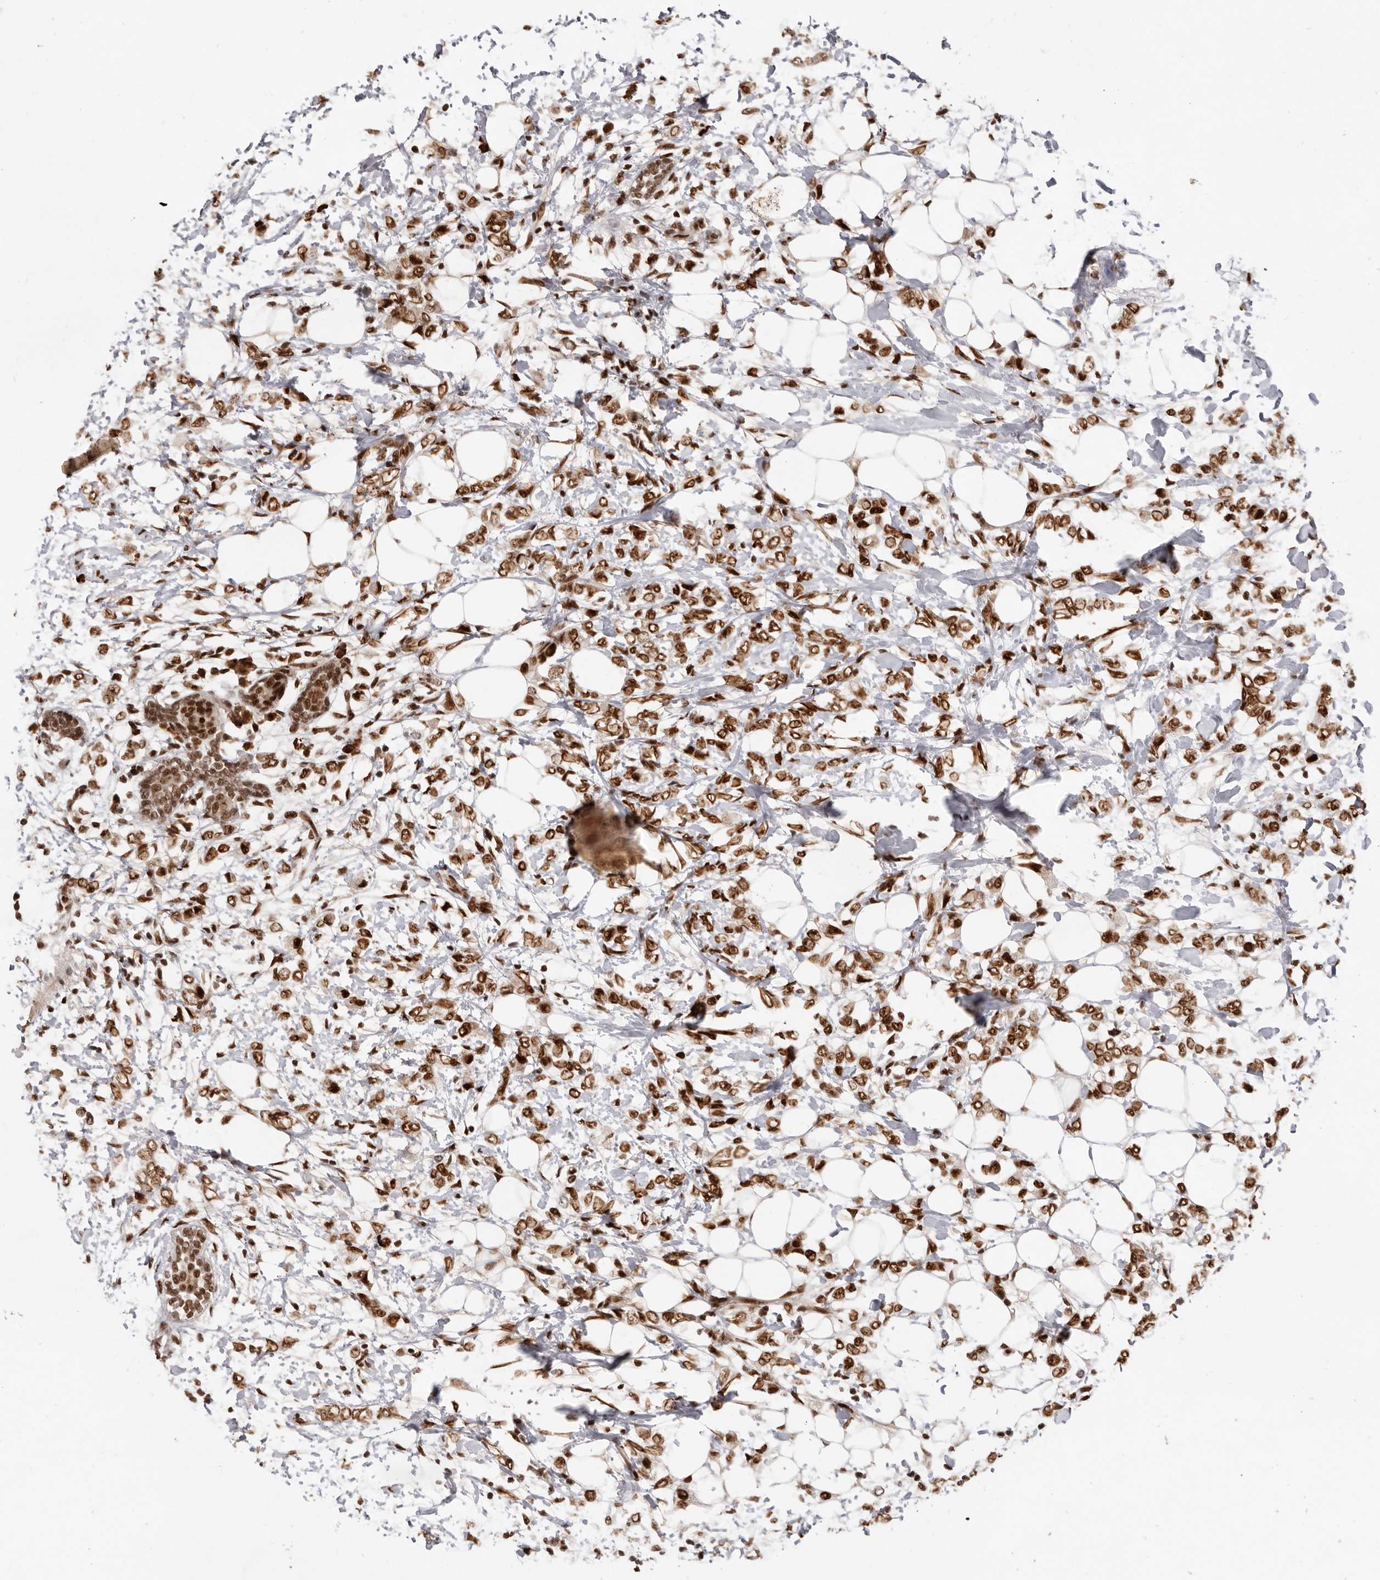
{"staining": {"intensity": "moderate", "quantity": ">75%", "location": "nuclear"}, "tissue": "breast cancer", "cell_type": "Tumor cells", "image_type": "cancer", "snomed": [{"axis": "morphology", "description": "Normal tissue, NOS"}, {"axis": "morphology", "description": "Lobular carcinoma"}, {"axis": "topography", "description": "Breast"}], "caption": "Immunohistochemical staining of human breast lobular carcinoma exhibits medium levels of moderate nuclear positivity in approximately >75% of tumor cells.", "gene": "CHTOP", "patient": {"sex": "female", "age": 47}}